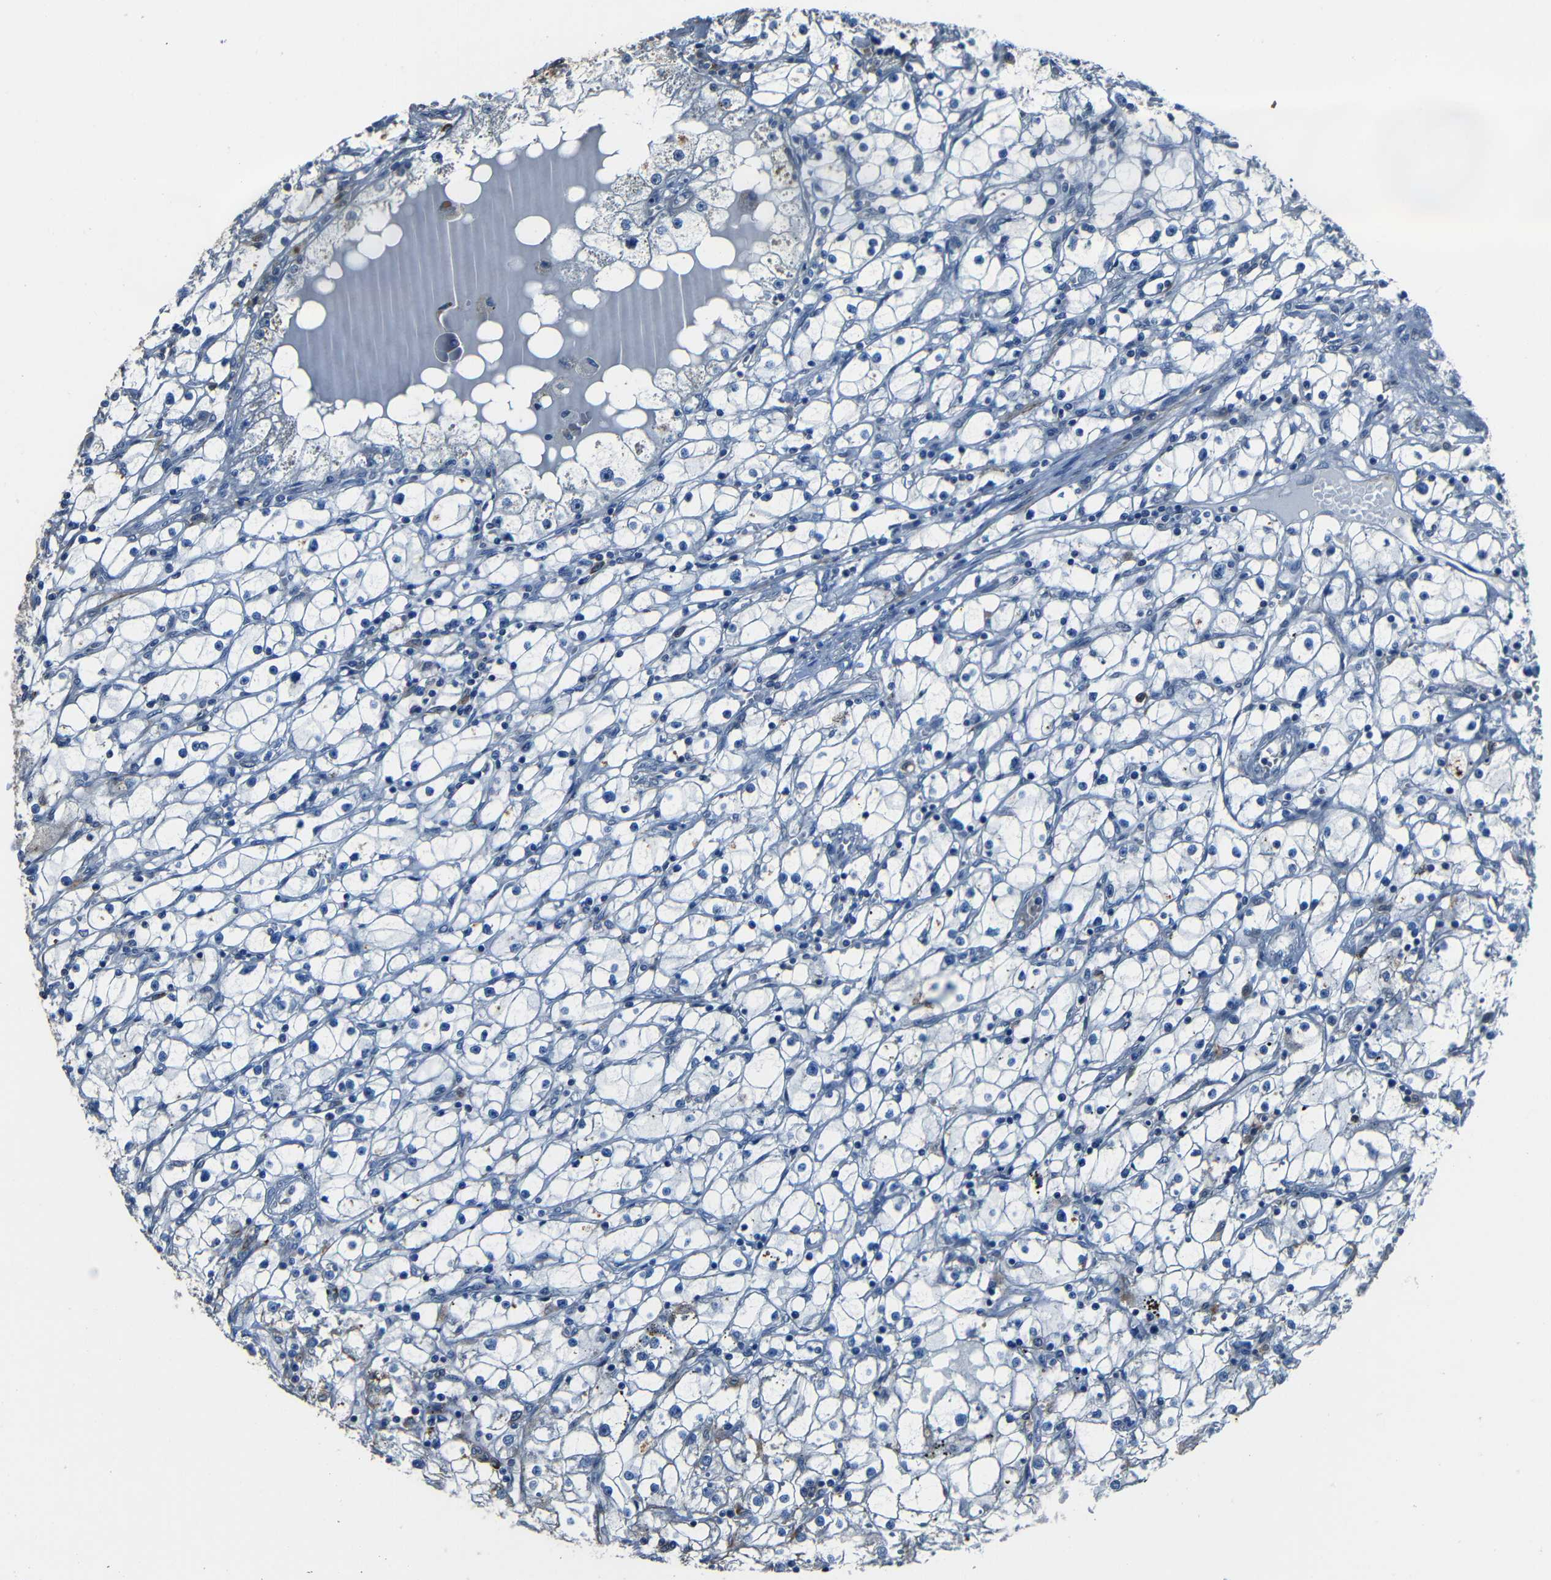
{"staining": {"intensity": "negative", "quantity": "none", "location": "none"}, "tissue": "renal cancer", "cell_type": "Tumor cells", "image_type": "cancer", "snomed": [{"axis": "morphology", "description": "Adenocarcinoma, NOS"}, {"axis": "topography", "description": "Kidney"}], "caption": "Immunohistochemistry photomicrograph of neoplastic tissue: human adenocarcinoma (renal) stained with DAB displays no significant protein staining in tumor cells.", "gene": "DNAJC5", "patient": {"sex": "male", "age": 56}}